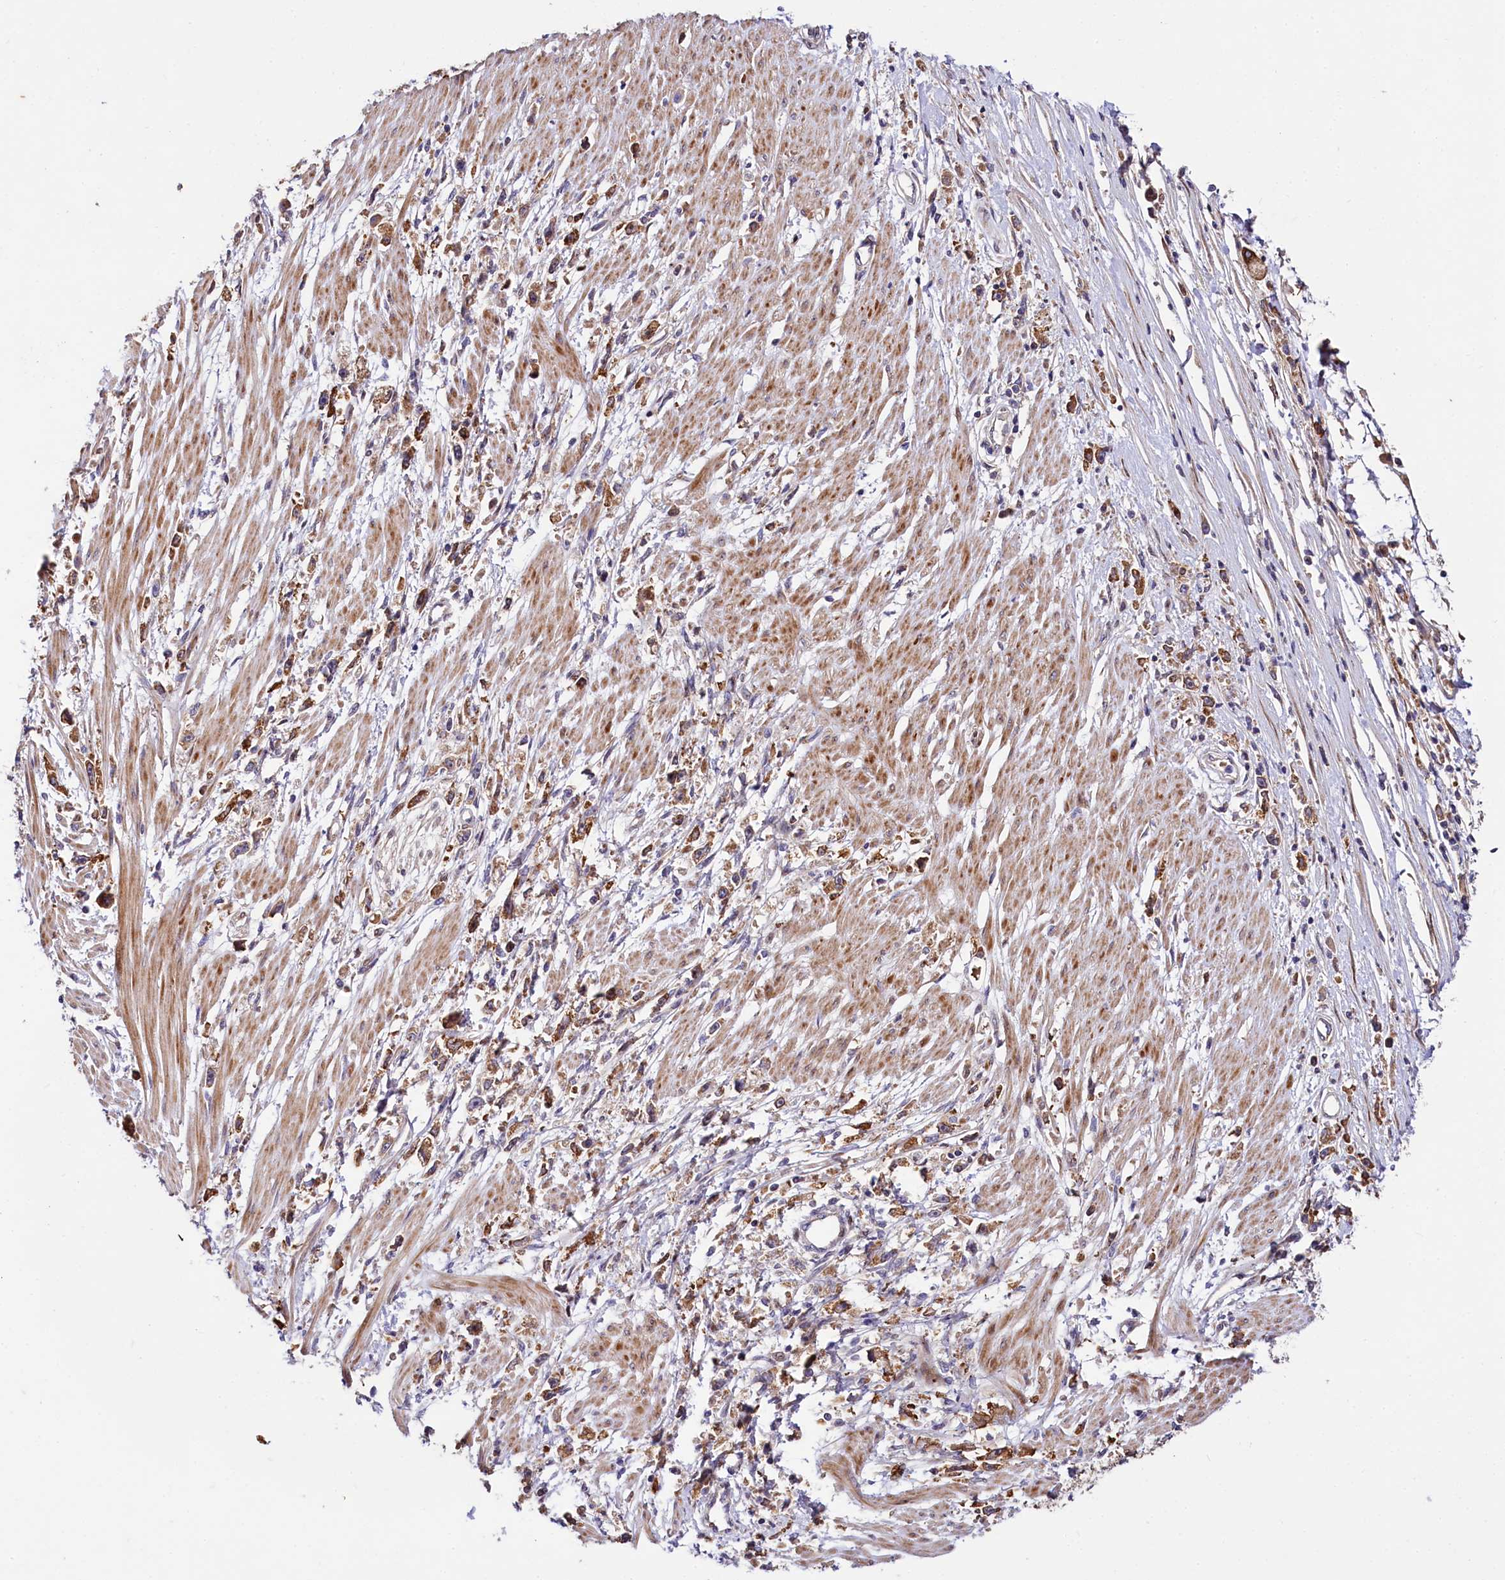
{"staining": {"intensity": "strong", "quantity": ">75%", "location": "cytoplasmic/membranous"}, "tissue": "stomach cancer", "cell_type": "Tumor cells", "image_type": "cancer", "snomed": [{"axis": "morphology", "description": "Adenocarcinoma, NOS"}, {"axis": "topography", "description": "Stomach"}], "caption": "There is high levels of strong cytoplasmic/membranous positivity in tumor cells of stomach adenocarcinoma, as demonstrated by immunohistochemical staining (brown color).", "gene": "PDZRN3", "patient": {"sex": "female", "age": 59}}